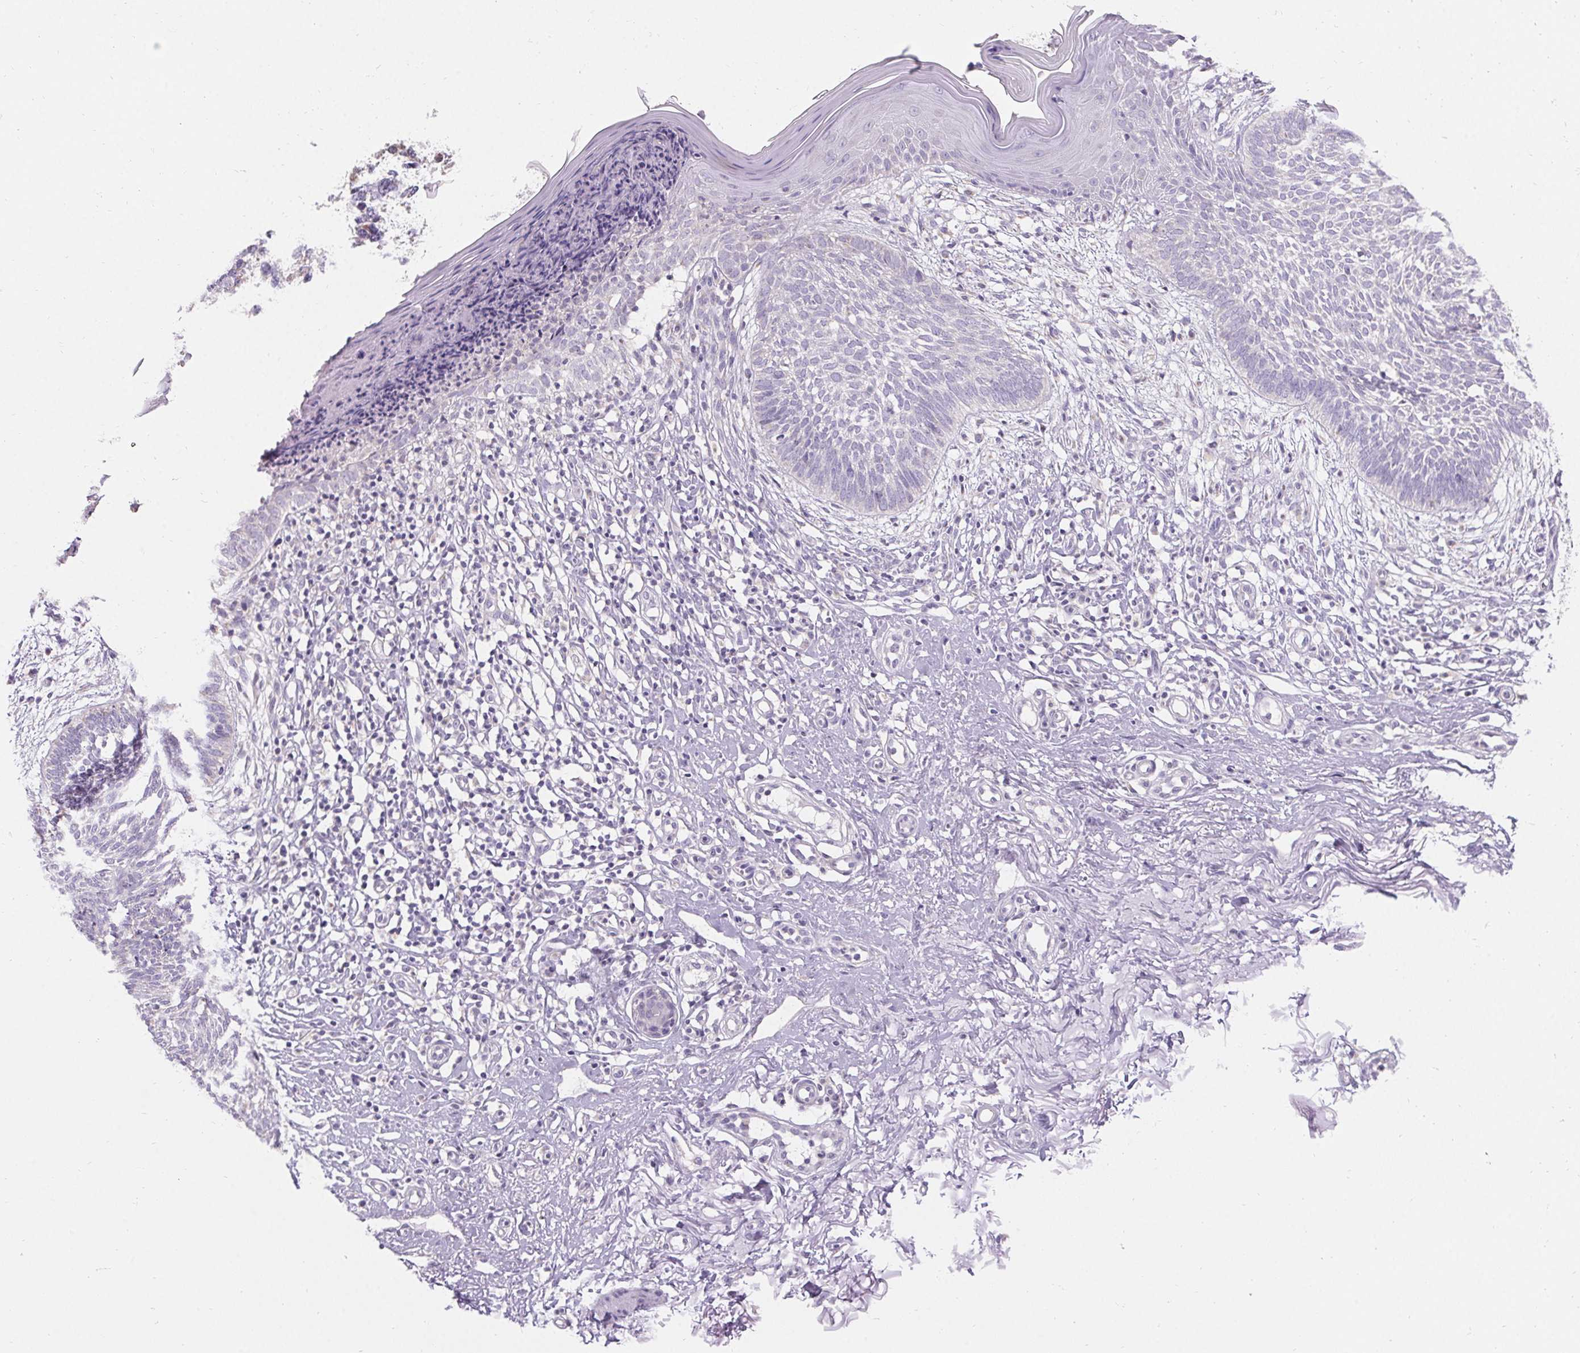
{"staining": {"intensity": "negative", "quantity": "none", "location": "none"}, "tissue": "skin cancer", "cell_type": "Tumor cells", "image_type": "cancer", "snomed": [{"axis": "morphology", "description": "Basal cell carcinoma"}, {"axis": "topography", "description": "Skin"}], "caption": "Immunohistochemical staining of skin basal cell carcinoma demonstrates no significant staining in tumor cells.", "gene": "ASGR2", "patient": {"sex": "female", "age": 84}}